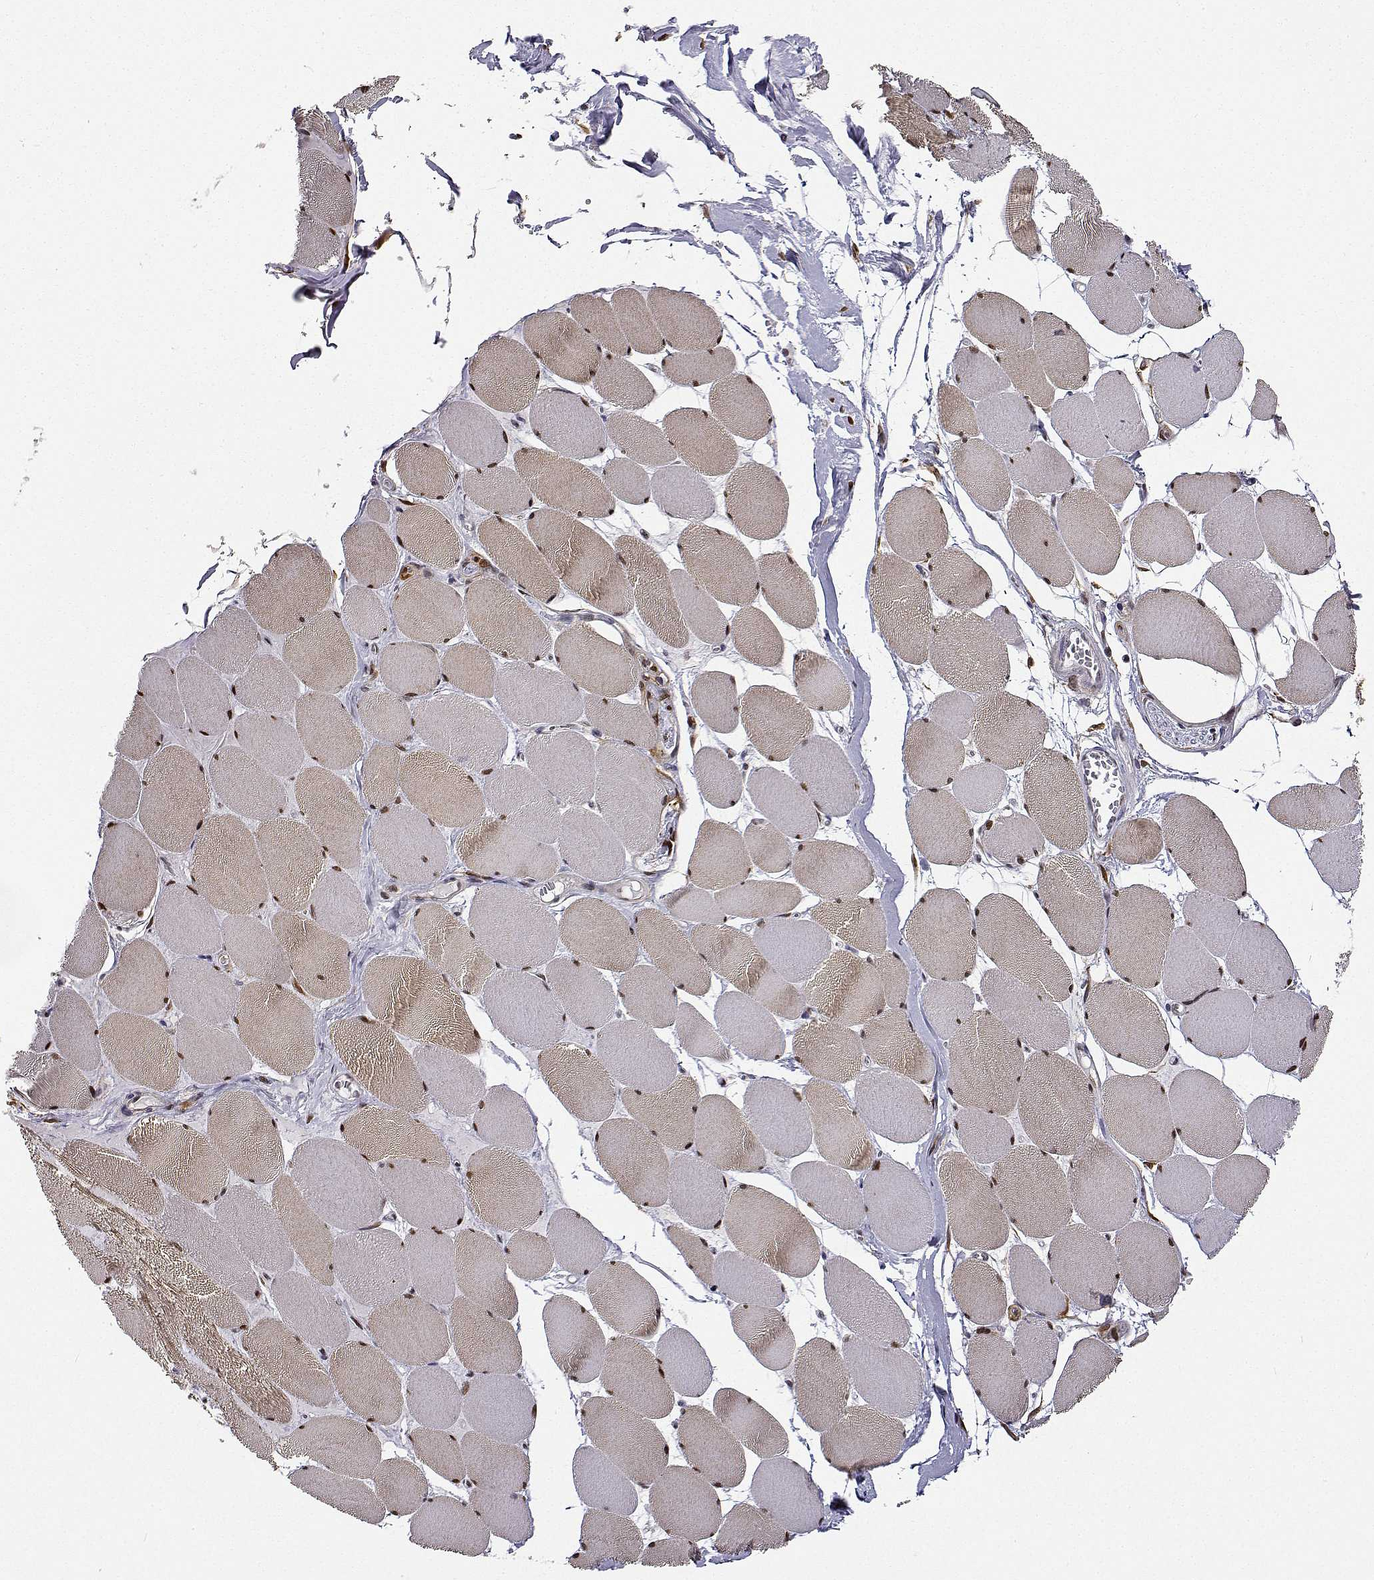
{"staining": {"intensity": "strong", "quantity": ">75%", "location": "cytoplasmic/membranous,nuclear"}, "tissue": "skeletal muscle", "cell_type": "Myocytes", "image_type": "normal", "snomed": [{"axis": "morphology", "description": "Normal tissue, NOS"}, {"axis": "topography", "description": "Skeletal muscle"}], "caption": "A brown stain highlights strong cytoplasmic/membranous,nuclear positivity of a protein in myocytes of benign human skeletal muscle. (DAB = brown stain, brightfield microscopy at high magnification).", "gene": "PHGDH", "patient": {"sex": "female", "age": 75}}